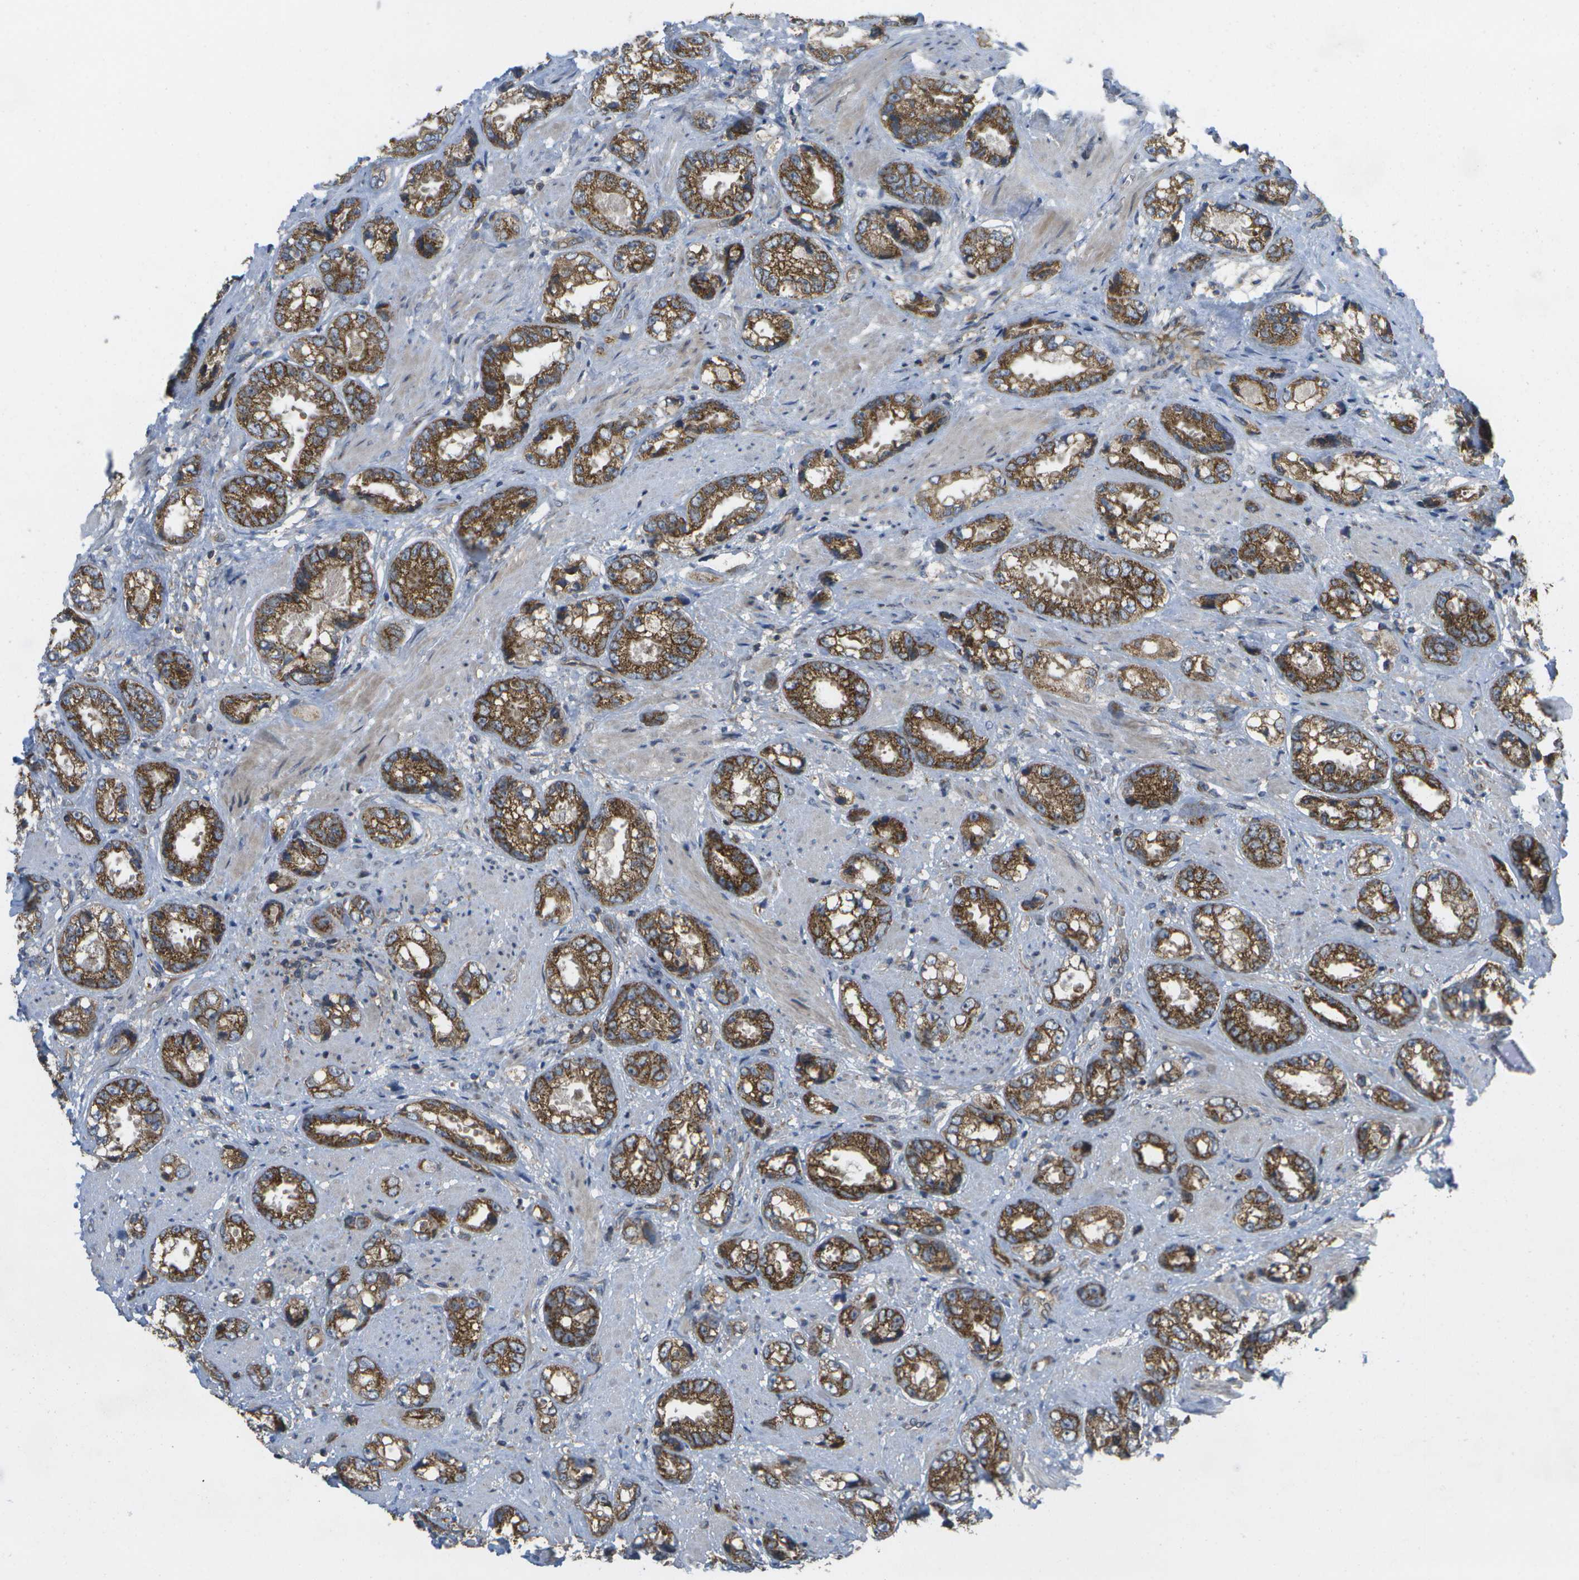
{"staining": {"intensity": "strong", "quantity": ">75%", "location": "cytoplasmic/membranous"}, "tissue": "prostate cancer", "cell_type": "Tumor cells", "image_type": "cancer", "snomed": [{"axis": "morphology", "description": "Adenocarcinoma, High grade"}, {"axis": "topography", "description": "Prostate"}], "caption": "This photomicrograph shows prostate cancer stained with immunohistochemistry to label a protein in brown. The cytoplasmic/membranous of tumor cells show strong positivity for the protein. Nuclei are counter-stained blue.", "gene": "DPM3", "patient": {"sex": "male", "age": 61}}